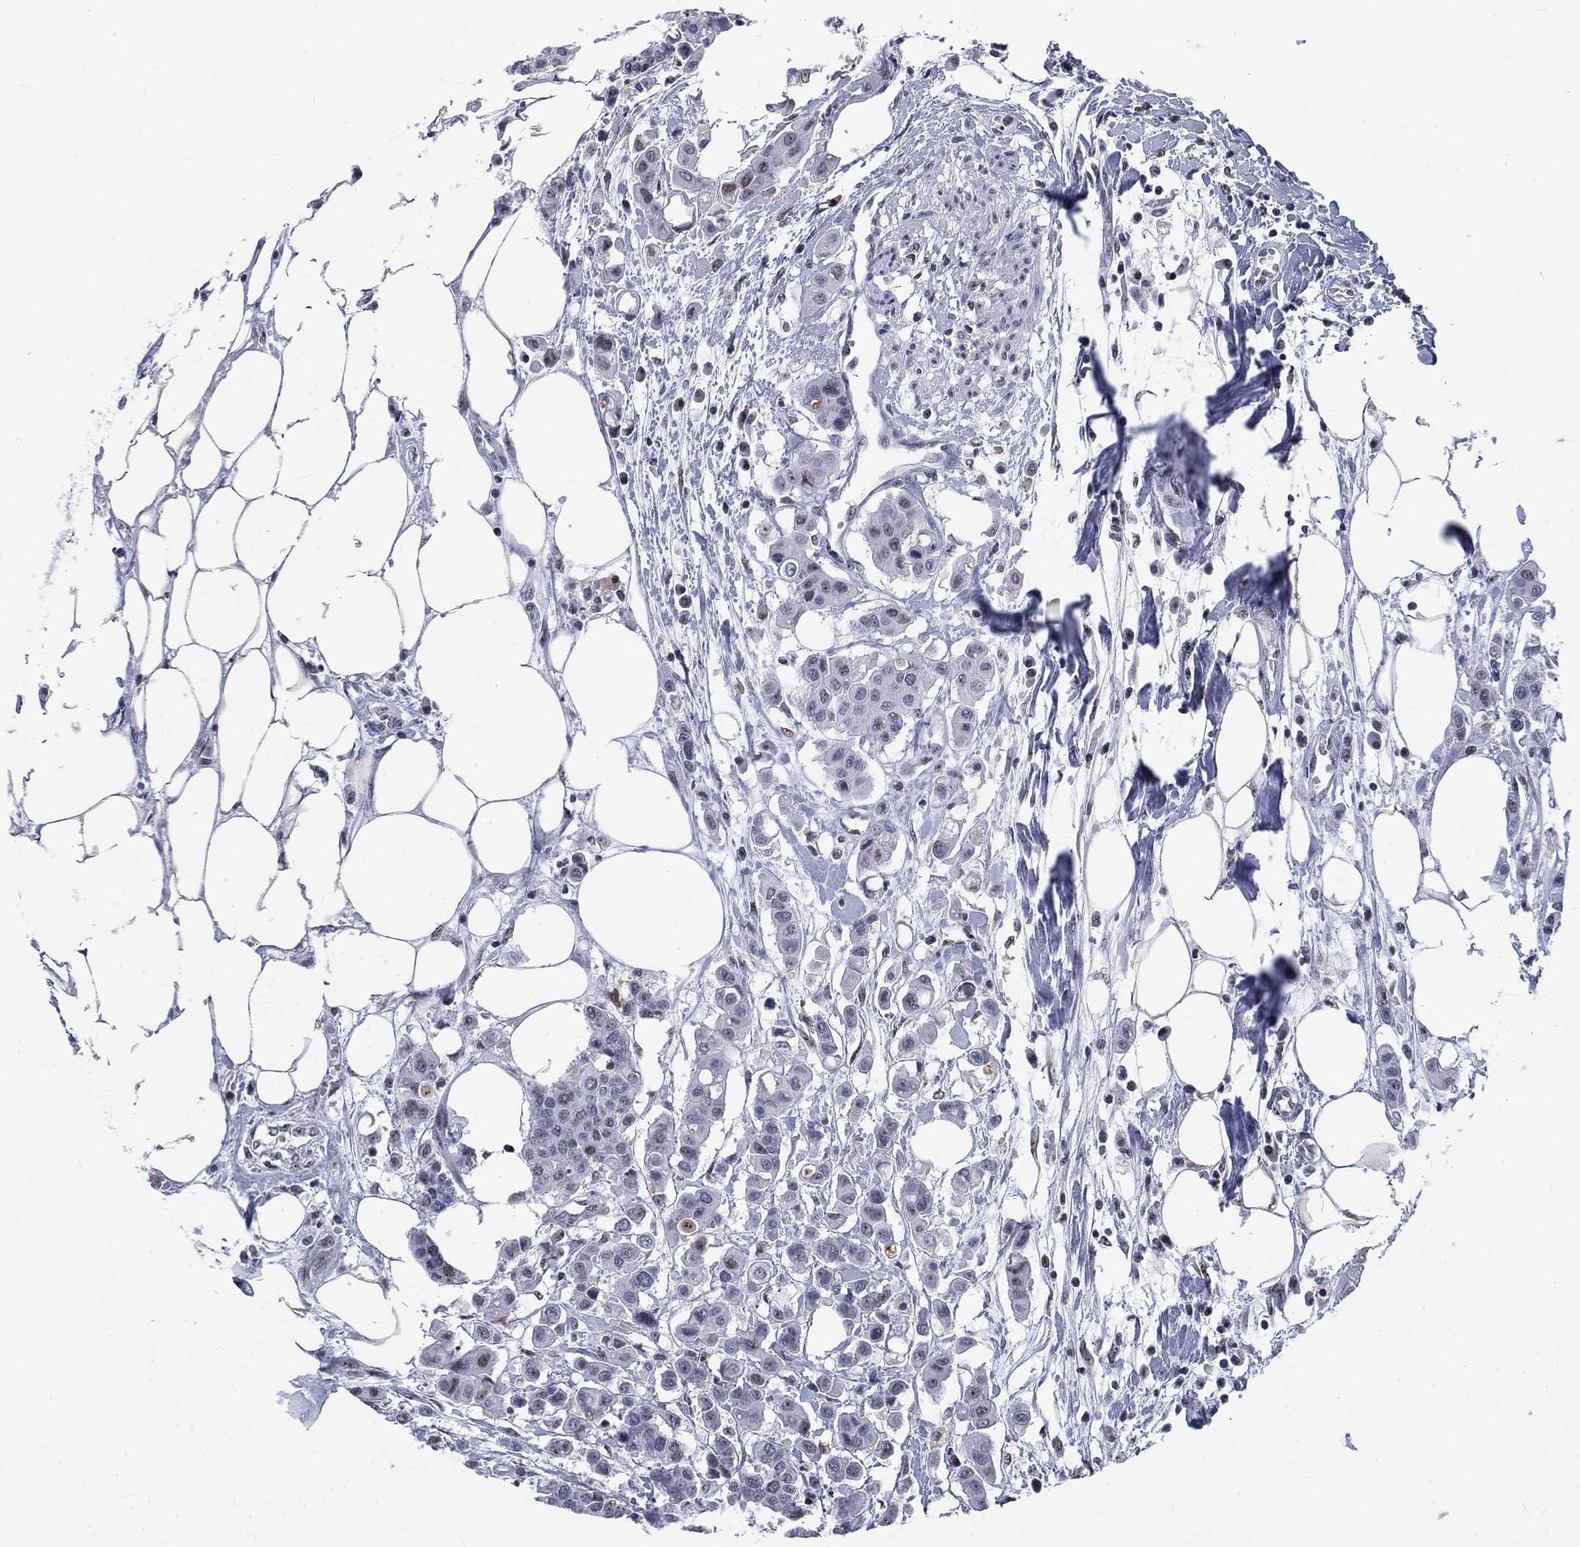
{"staining": {"intensity": "negative", "quantity": "none", "location": "none"}, "tissue": "carcinoid", "cell_type": "Tumor cells", "image_type": "cancer", "snomed": [{"axis": "morphology", "description": "Carcinoid, malignant, NOS"}, {"axis": "topography", "description": "Colon"}], "caption": "Tumor cells show no significant expression in carcinoid (malignant). (Brightfield microscopy of DAB immunohistochemistry (IHC) at high magnification).", "gene": "CSRNP3", "patient": {"sex": "male", "age": 81}}